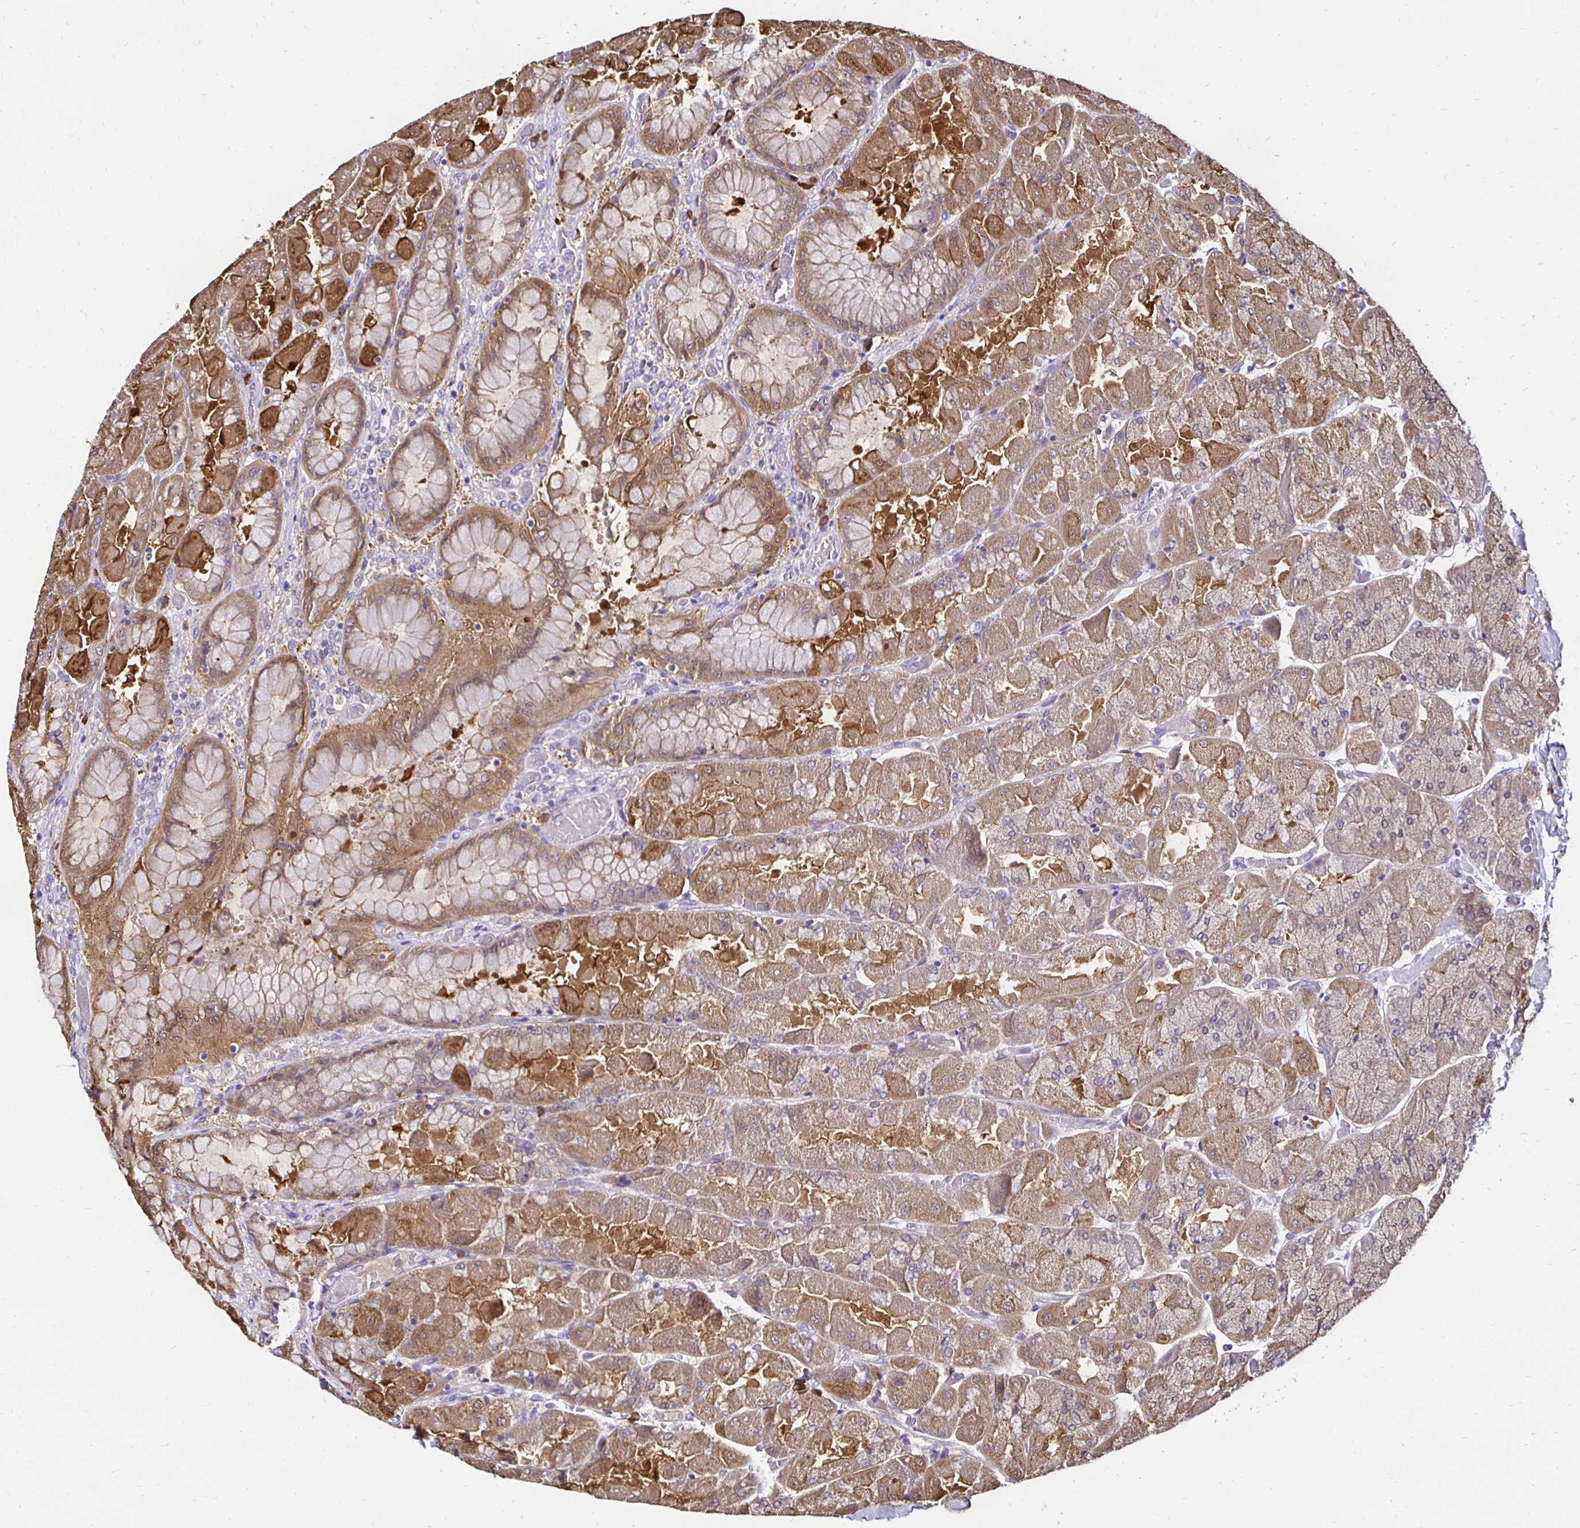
{"staining": {"intensity": "moderate", "quantity": ">75%", "location": "cytoplasmic/membranous,nuclear"}, "tissue": "stomach", "cell_type": "Glandular cells", "image_type": "normal", "snomed": [{"axis": "morphology", "description": "Normal tissue, NOS"}, {"axis": "topography", "description": "Stomach"}], "caption": "Protein staining of benign stomach shows moderate cytoplasmic/membranous,nuclear staining in approximately >75% of glandular cells. The protein of interest is shown in brown color, while the nuclei are stained blue.", "gene": "TXN", "patient": {"sex": "female", "age": 61}}